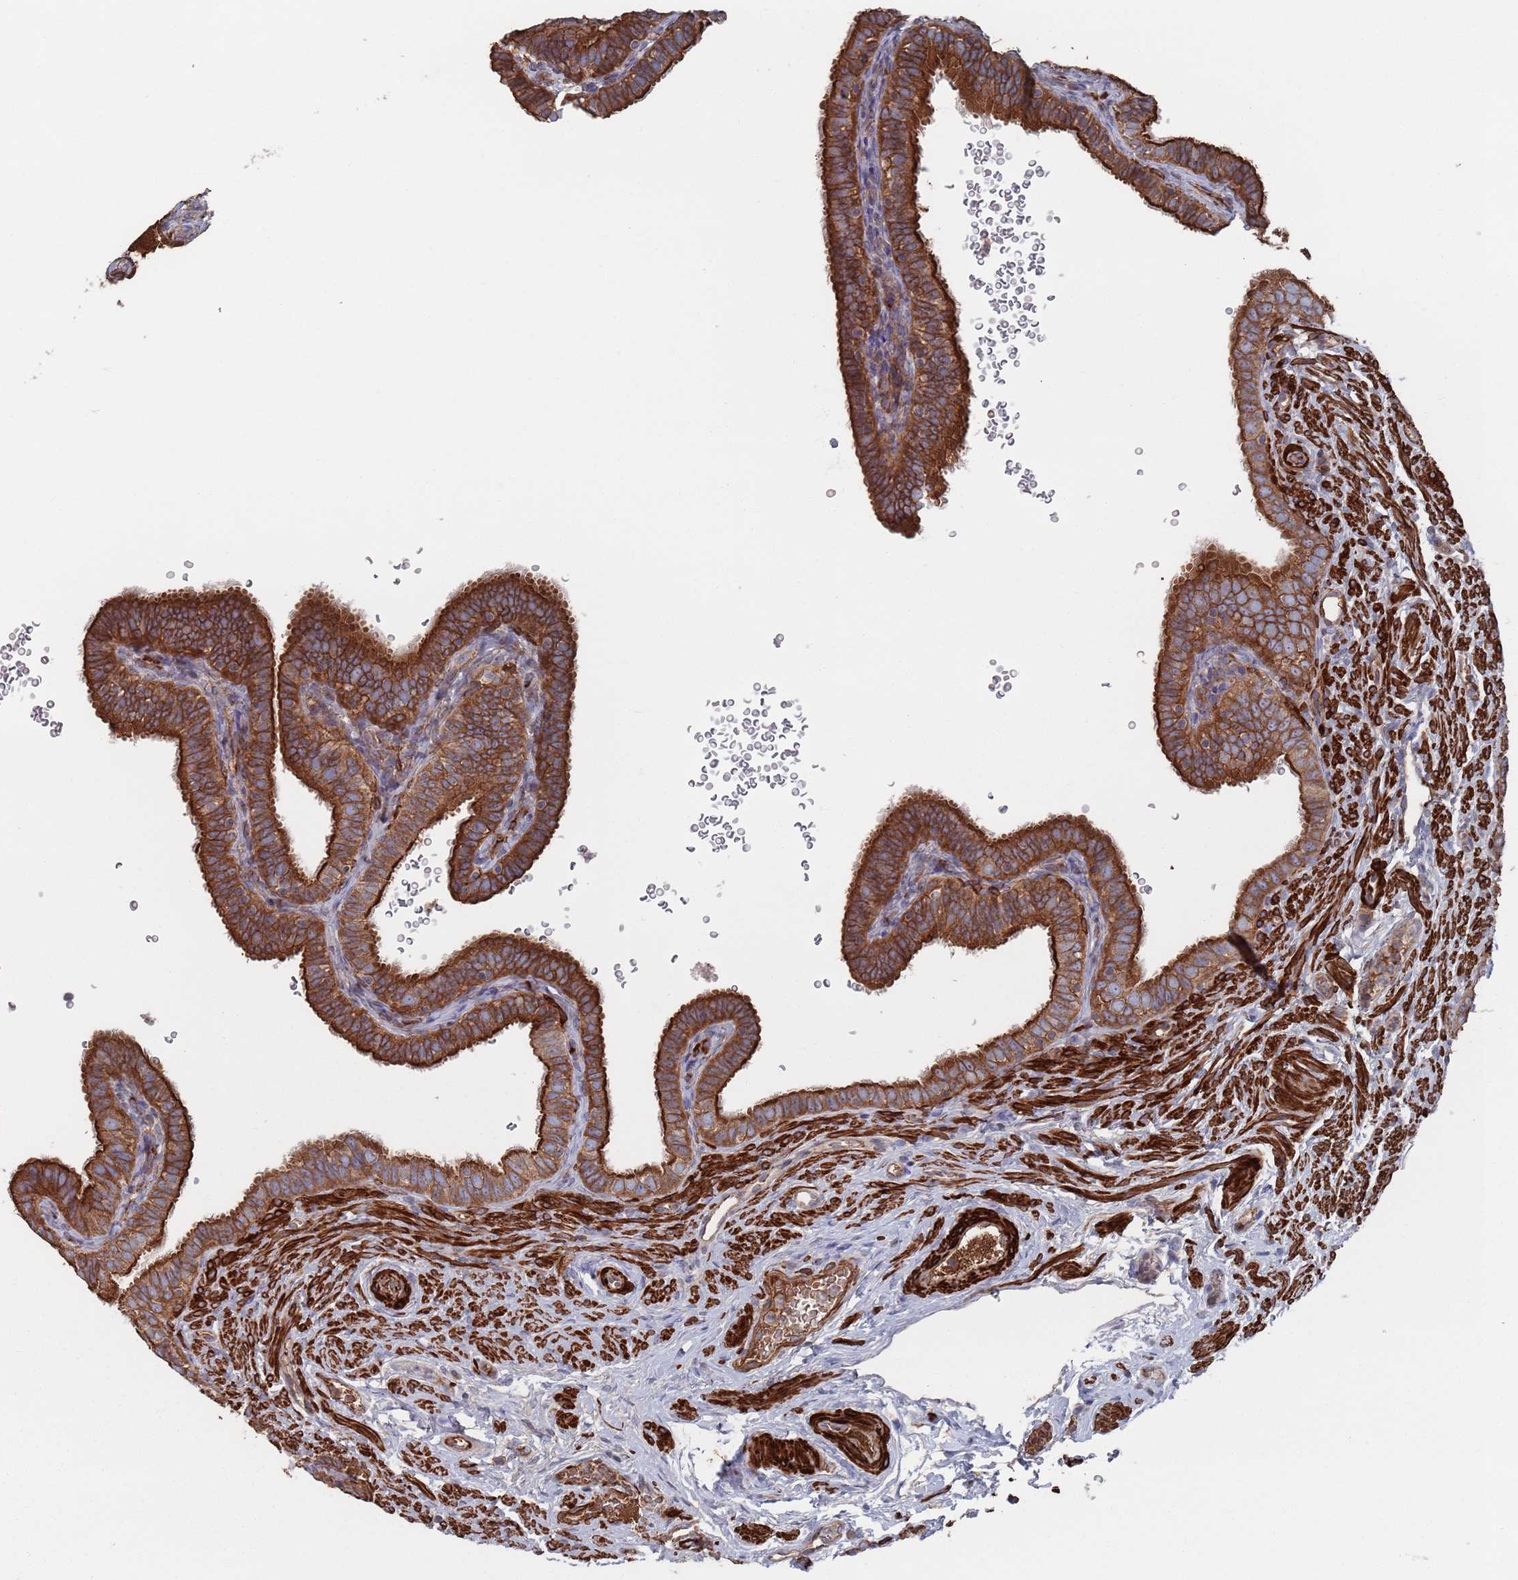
{"staining": {"intensity": "strong", "quantity": ">75%", "location": "cytoplasmic/membranous"}, "tissue": "fallopian tube", "cell_type": "Glandular cells", "image_type": "normal", "snomed": [{"axis": "morphology", "description": "Normal tissue, NOS"}, {"axis": "topography", "description": "Fallopian tube"}], "caption": "A brown stain highlights strong cytoplasmic/membranous positivity of a protein in glandular cells of normal fallopian tube.", "gene": "PLEKHA4", "patient": {"sex": "female", "age": 41}}